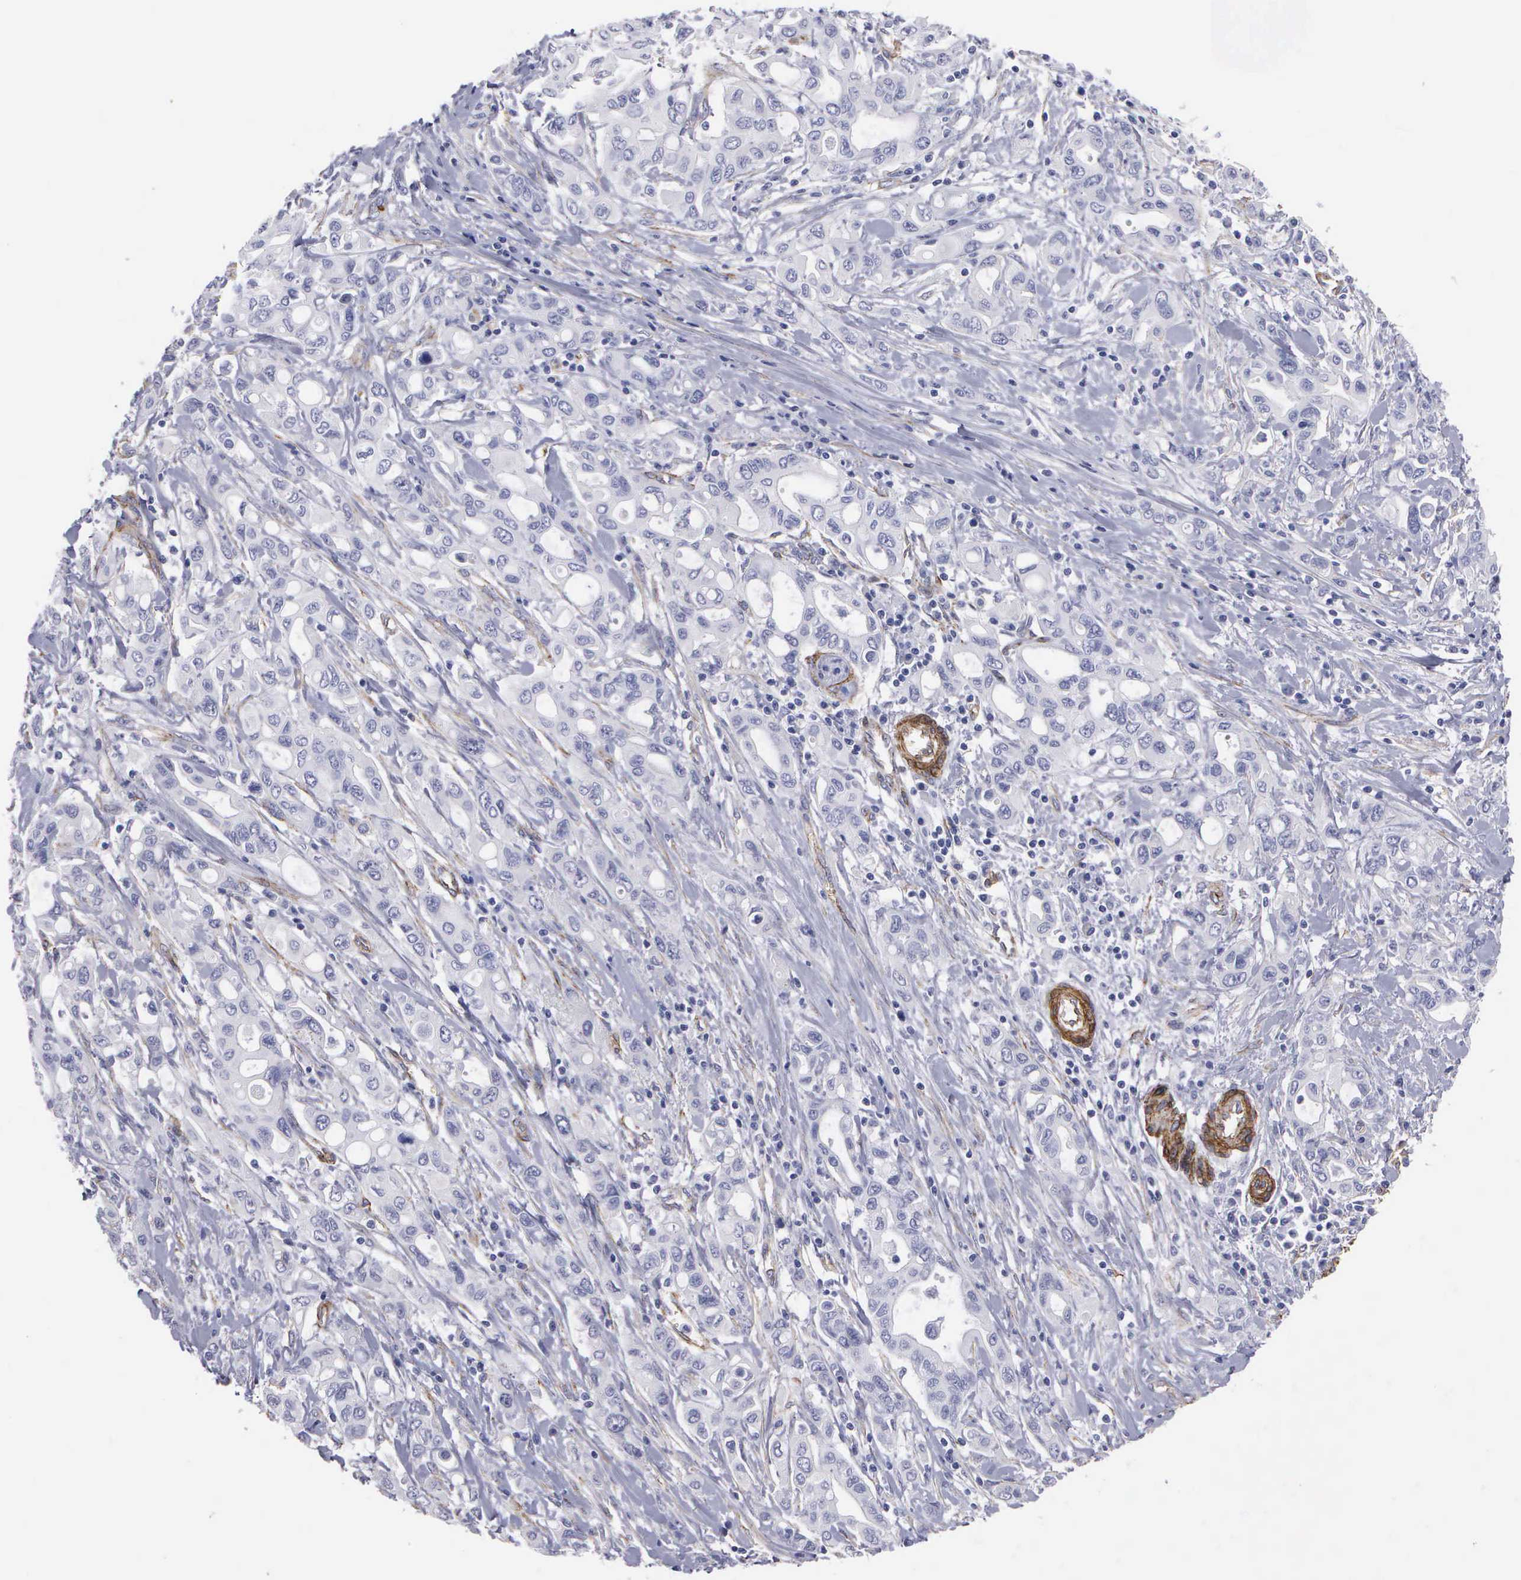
{"staining": {"intensity": "negative", "quantity": "none", "location": "none"}, "tissue": "pancreatic cancer", "cell_type": "Tumor cells", "image_type": "cancer", "snomed": [{"axis": "morphology", "description": "Adenocarcinoma, NOS"}, {"axis": "topography", "description": "Pancreas"}], "caption": "Adenocarcinoma (pancreatic) stained for a protein using IHC demonstrates no staining tumor cells.", "gene": "MAGEB10", "patient": {"sex": "female", "age": 57}}